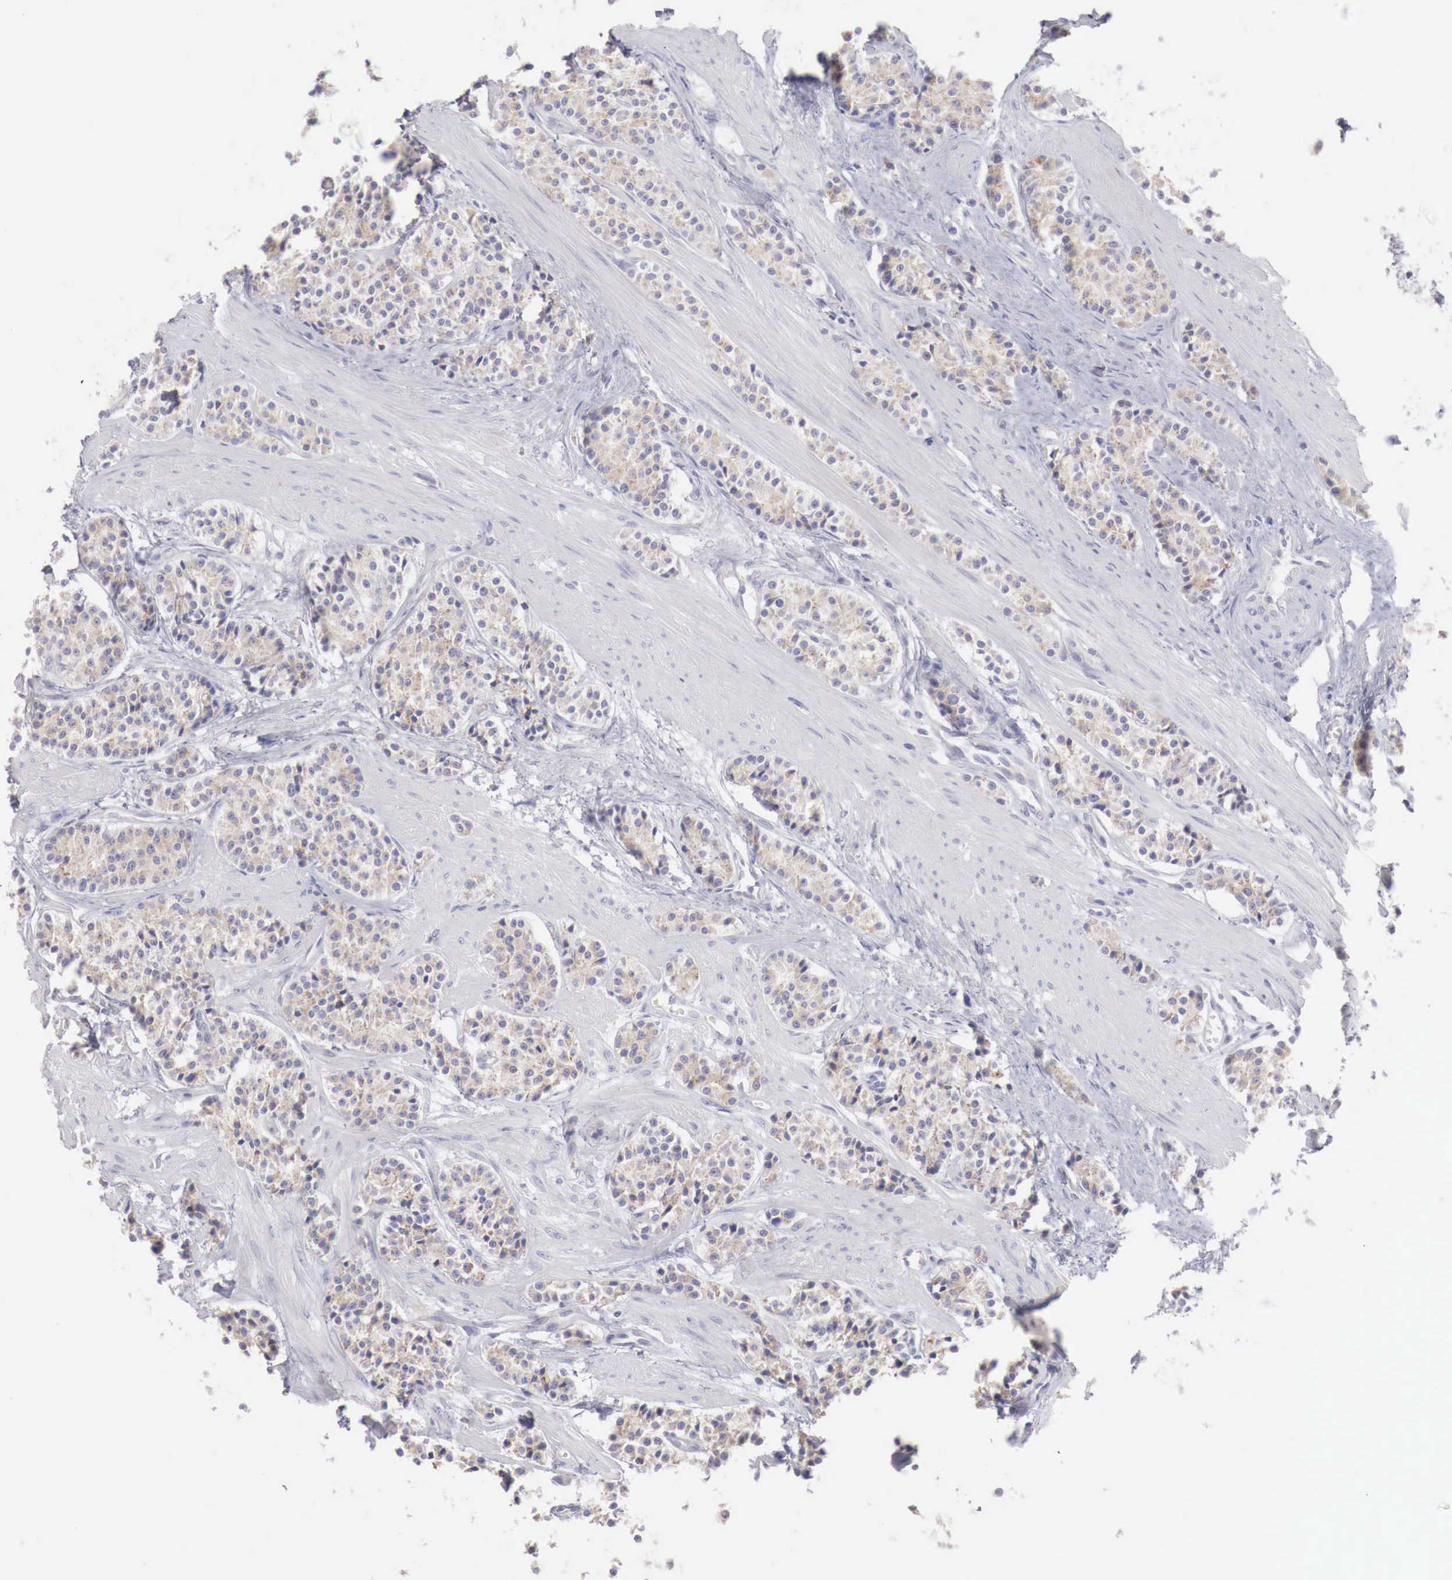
{"staining": {"intensity": "weak", "quantity": ">75%", "location": "cytoplasmic/membranous"}, "tissue": "carcinoid", "cell_type": "Tumor cells", "image_type": "cancer", "snomed": [{"axis": "morphology", "description": "Carcinoid, malignant, NOS"}, {"axis": "topography", "description": "Stomach"}], "caption": "This is an image of immunohistochemistry (IHC) staining of malignant carcinoid, which shows weak positivity in the cytoplasmic/membranous of tumor cells.", "gene": "NSDHL", "patient": {"sex": "female", "age": 76}}